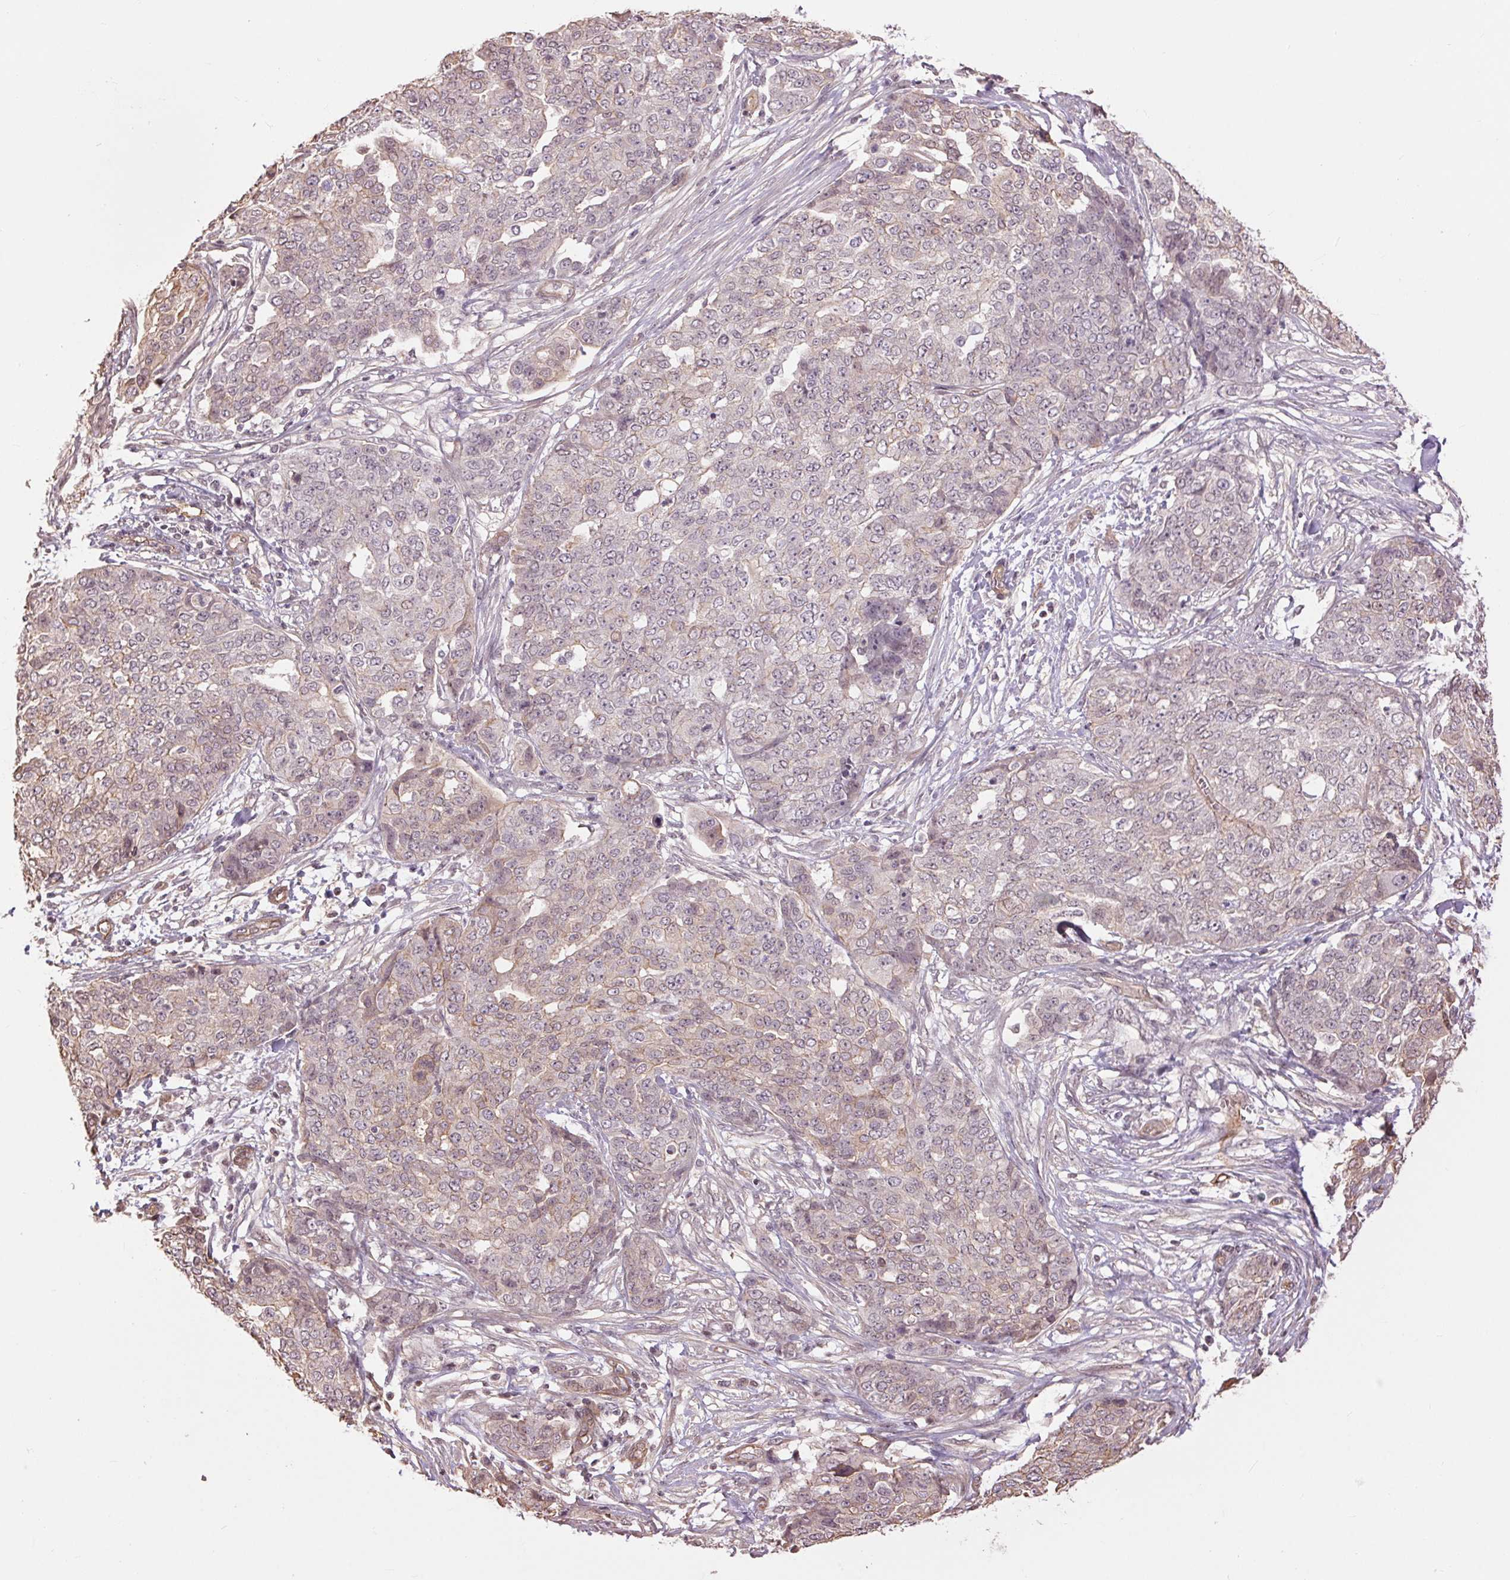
{"staining": {"intensity": "weak", "quantity": "25%-75%", "location": "cytoplasmic/membranous"}, "tissue": "ovarian cancer", "cell_type": "Tumor cells", "image_type": "cancer", "snomed": [{"axis": "morphology", "description": "Cystadenocarcinoma, serous, NOS"}, {"axis": "topography", "description": "Soft tissue"}, {"axis": "topography", "description": "Ovary"}], "caption": "A high-resolution photomicrograph shows IHC staining of ovarian cancer, which displays weak cytoplasmic/membranous expression in about 25%-75% of tumor cells.", "gene": "PALM", "patient": {"sex": "female", "age": 57}}